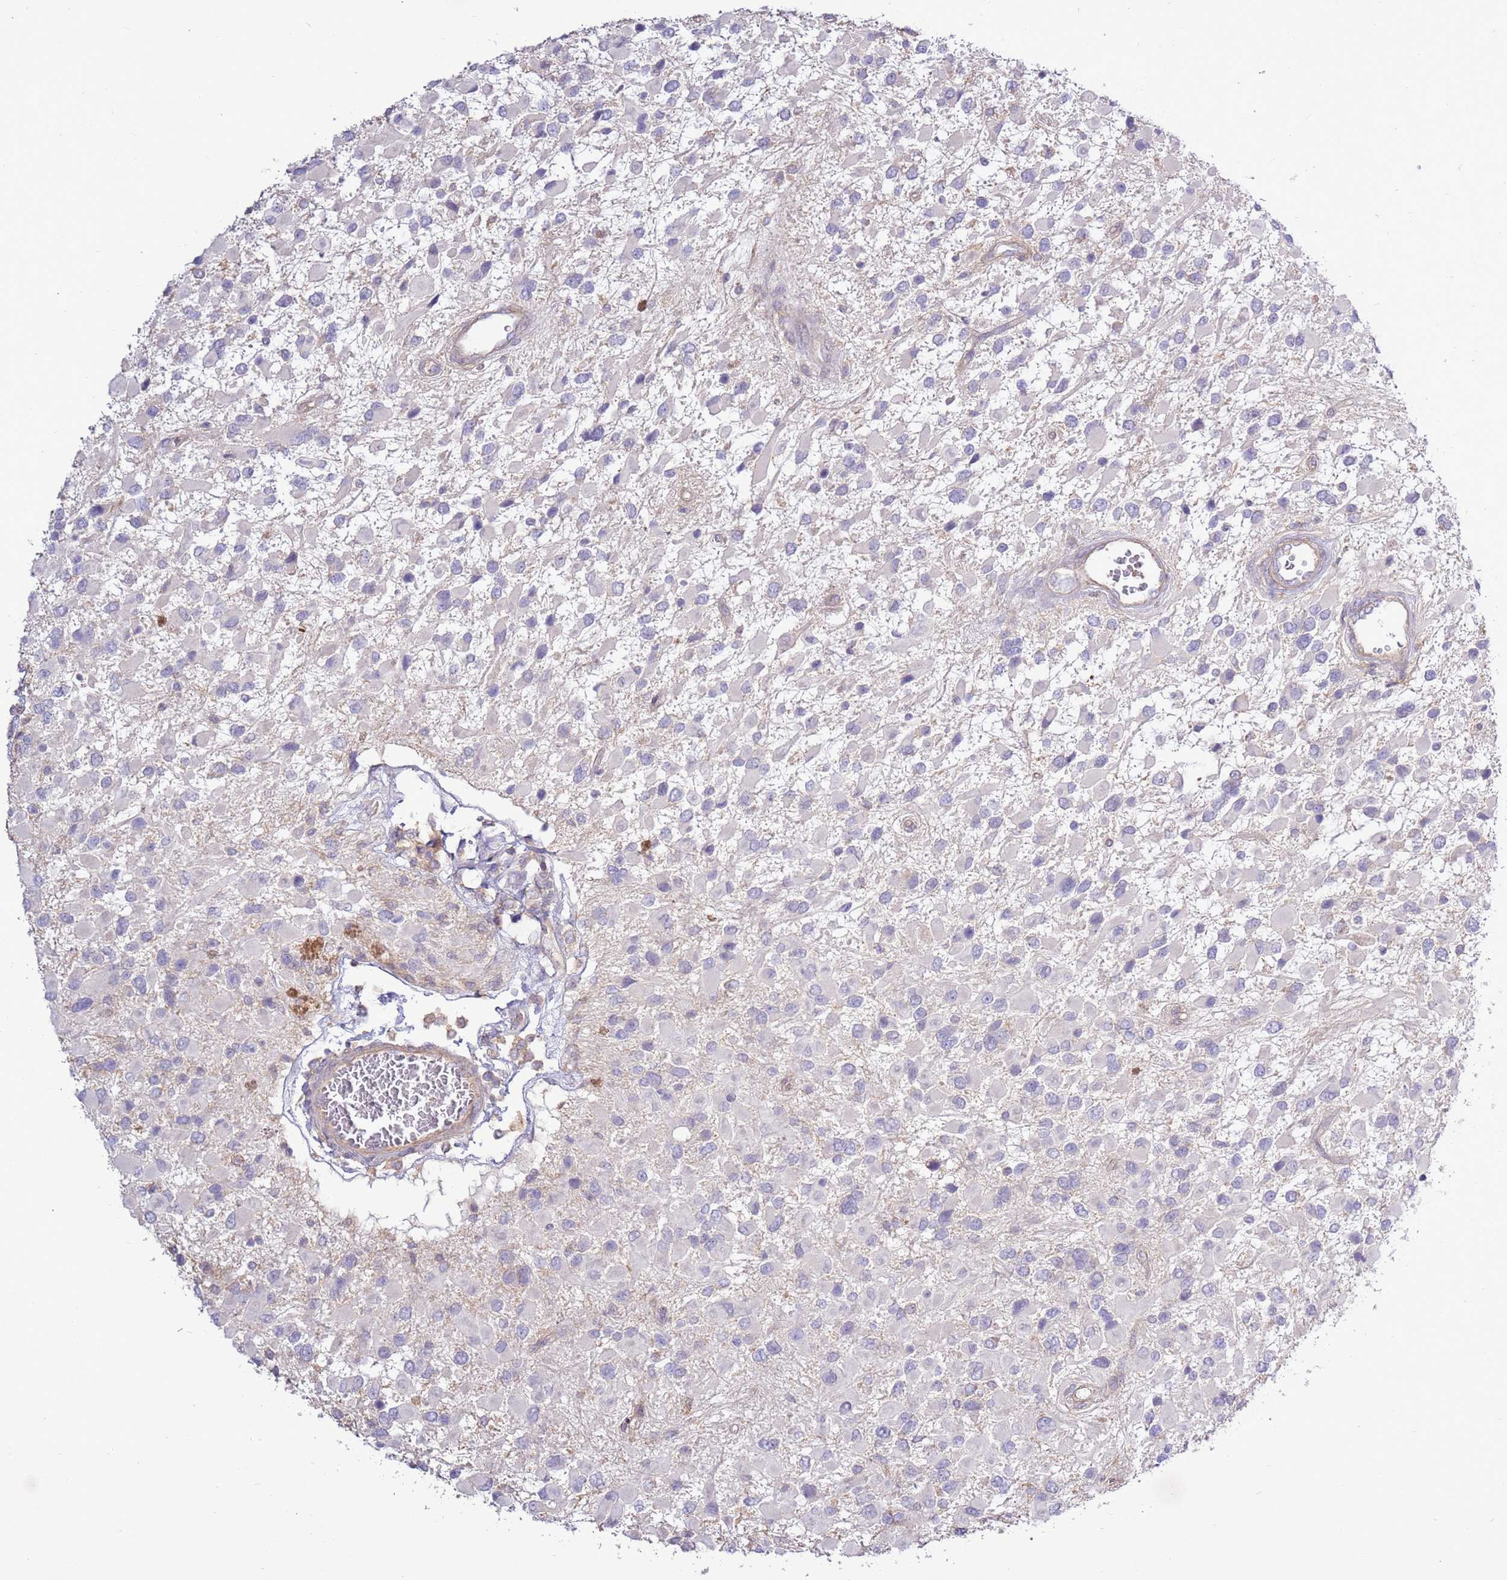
{"staining": {"intensity": "negative", "quantity": "none", "location": "none"}, "tissue": "glioma", "cell_type": "Tumor cells", "image_type": "cancer", "snomed": [{"axis": "morphology", "description": "Glioma, malignant, High grade"}, {"axis": "topography", "description": "Brain"}], "caption": "High magnification brightfield microscopy of high-grade glioma (malignant) stained with DAB (brown) and counterstained with hematoxylin (blue): tumor cells show no significant expression. Nuclei are stained in blue.", "gene": "EVA1B", "patient": {"sex": "male", "age": 53}}